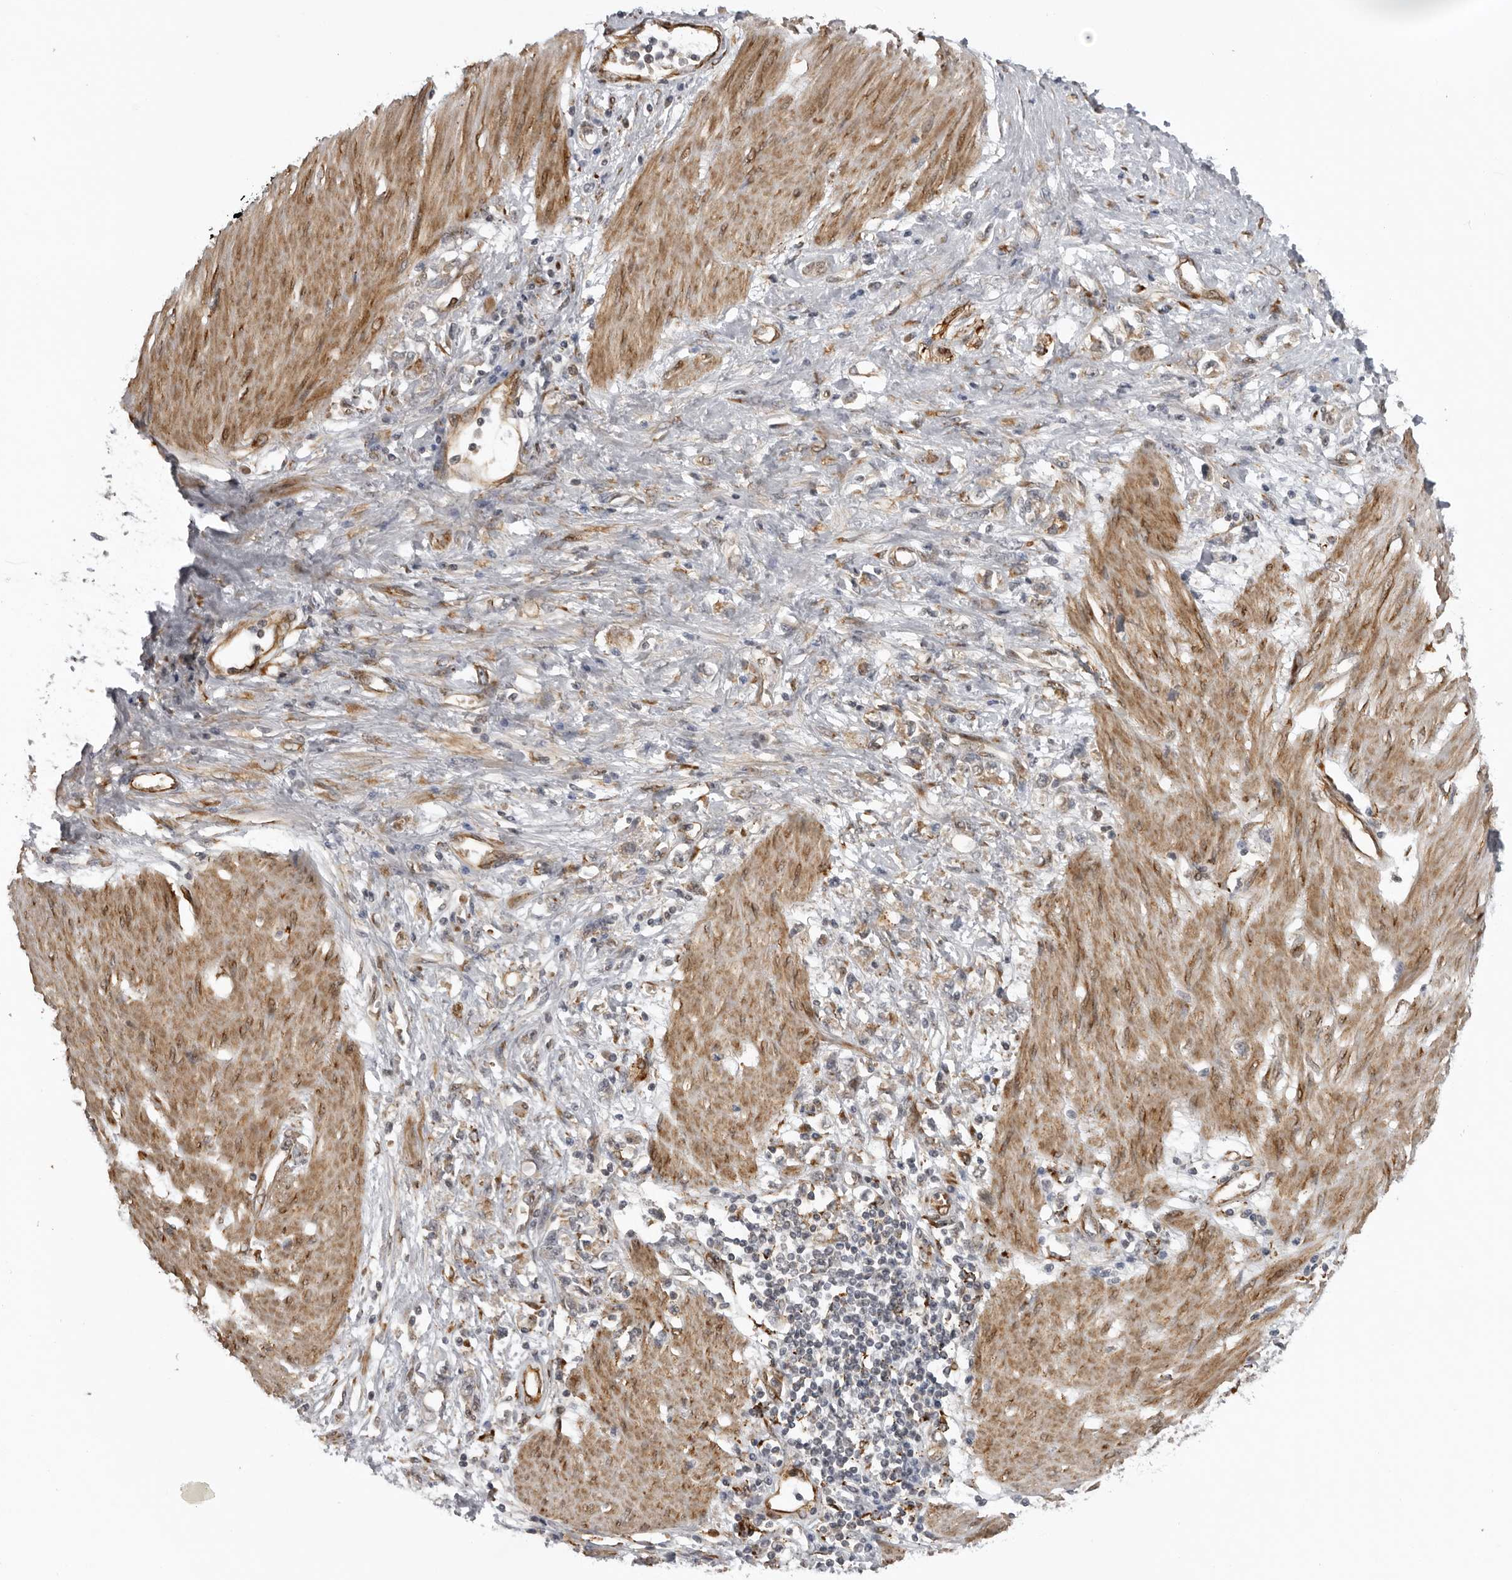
{"staining": {"intensity": "weak", "quantity": "<25%", "location": "cytoplasmic/membranous"}, "tissue": "stomach cancer", "cell_type": "Tumor cells", "image_type": "cancer", "snomed": [{"axis": "morphology", "description": "Adenocarcinoma, NOS"}, {"axis": "topography", "description": "Stomach"}], "caption": "The IHC micrograph has no significant expression in tumor cells of stomach cancer tissue.", "gene": "DNAH14", "patient": {"sex": "female", "age": 76}}